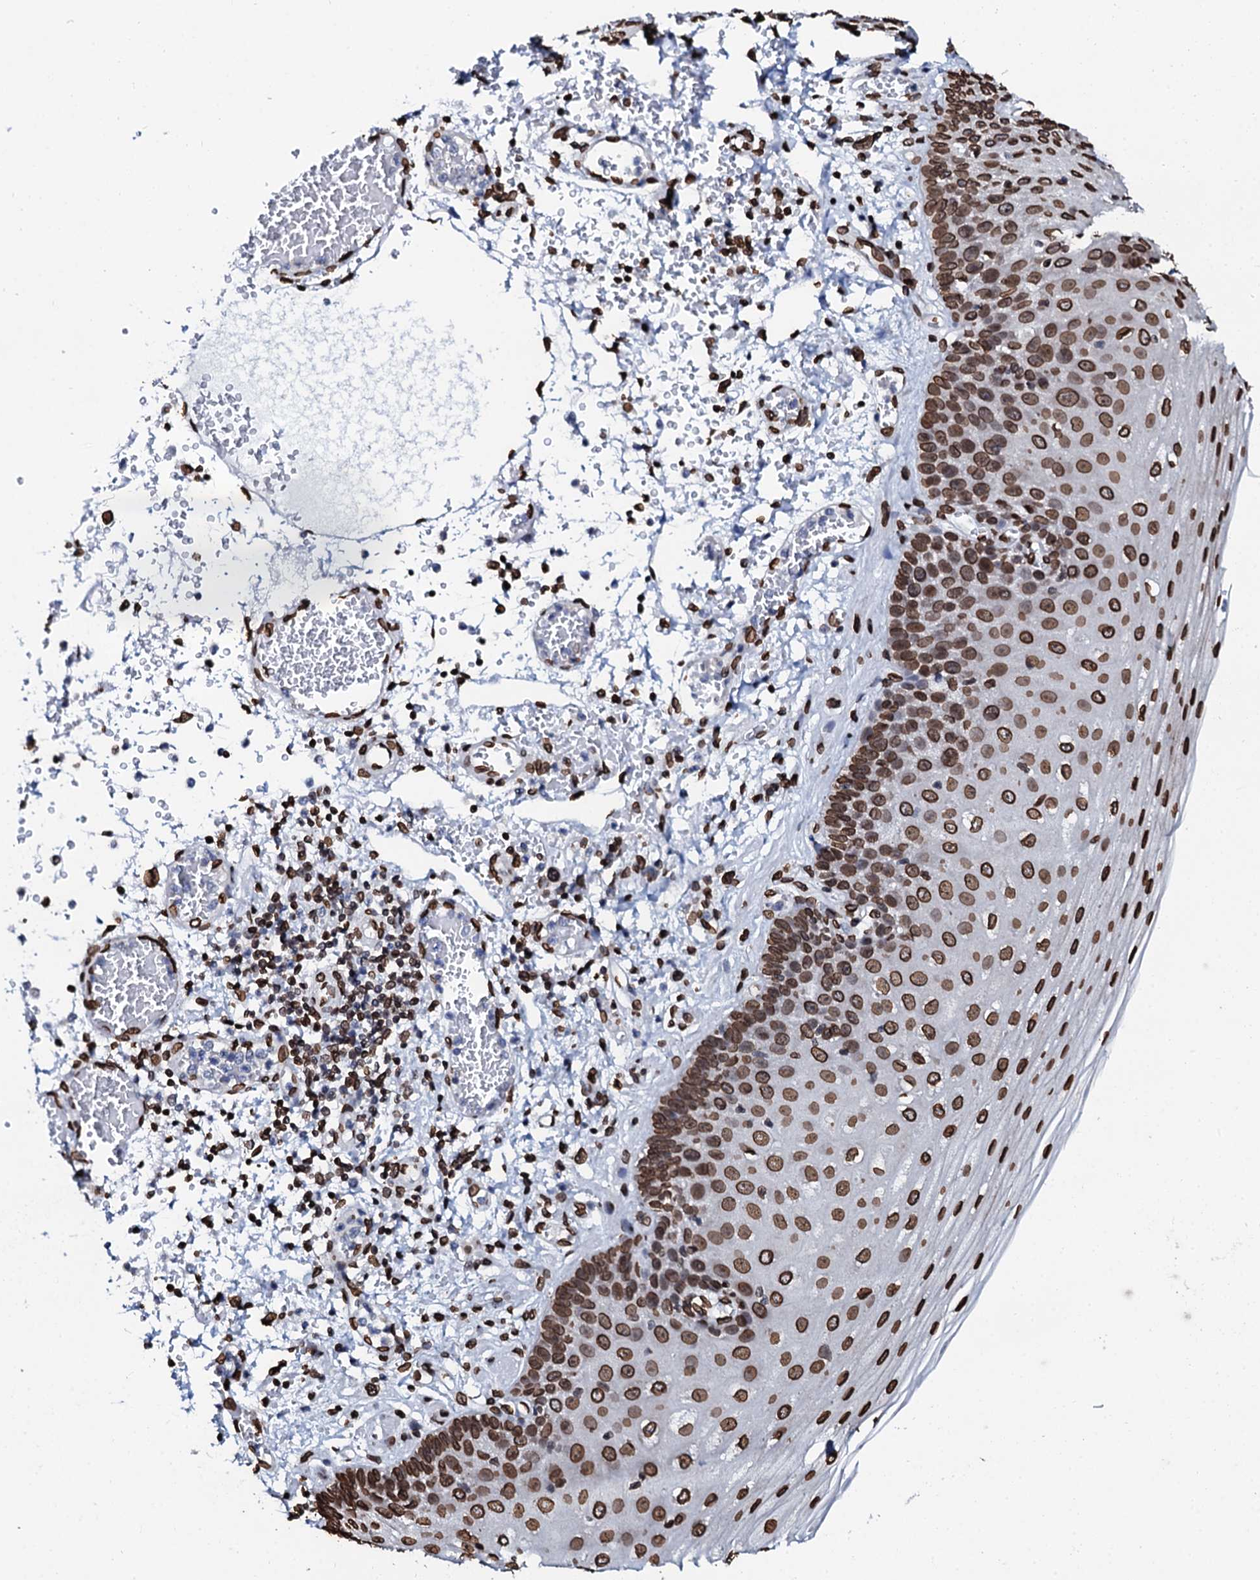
{"staining": {"intensity": "strong", "quantity": ">75%", "location": "nuclear"}, "tissue": "esophagus", "cell_type": "Squamous epithelial cells", "image_type": "normal", "snomed": [{"axis": "morphology", "description": "Normal tissue, NOS"}, {"axis": "topography", "description": "Esophagus"}], "caption": "Unremarkable esophagus demonstrates strong nuclear expression in approximately >75% of squamous epithelial cells, visualized by immunohistochemistry.", "gene": "KATNAL2", "patient": {"sex": "male", "age": 81}}